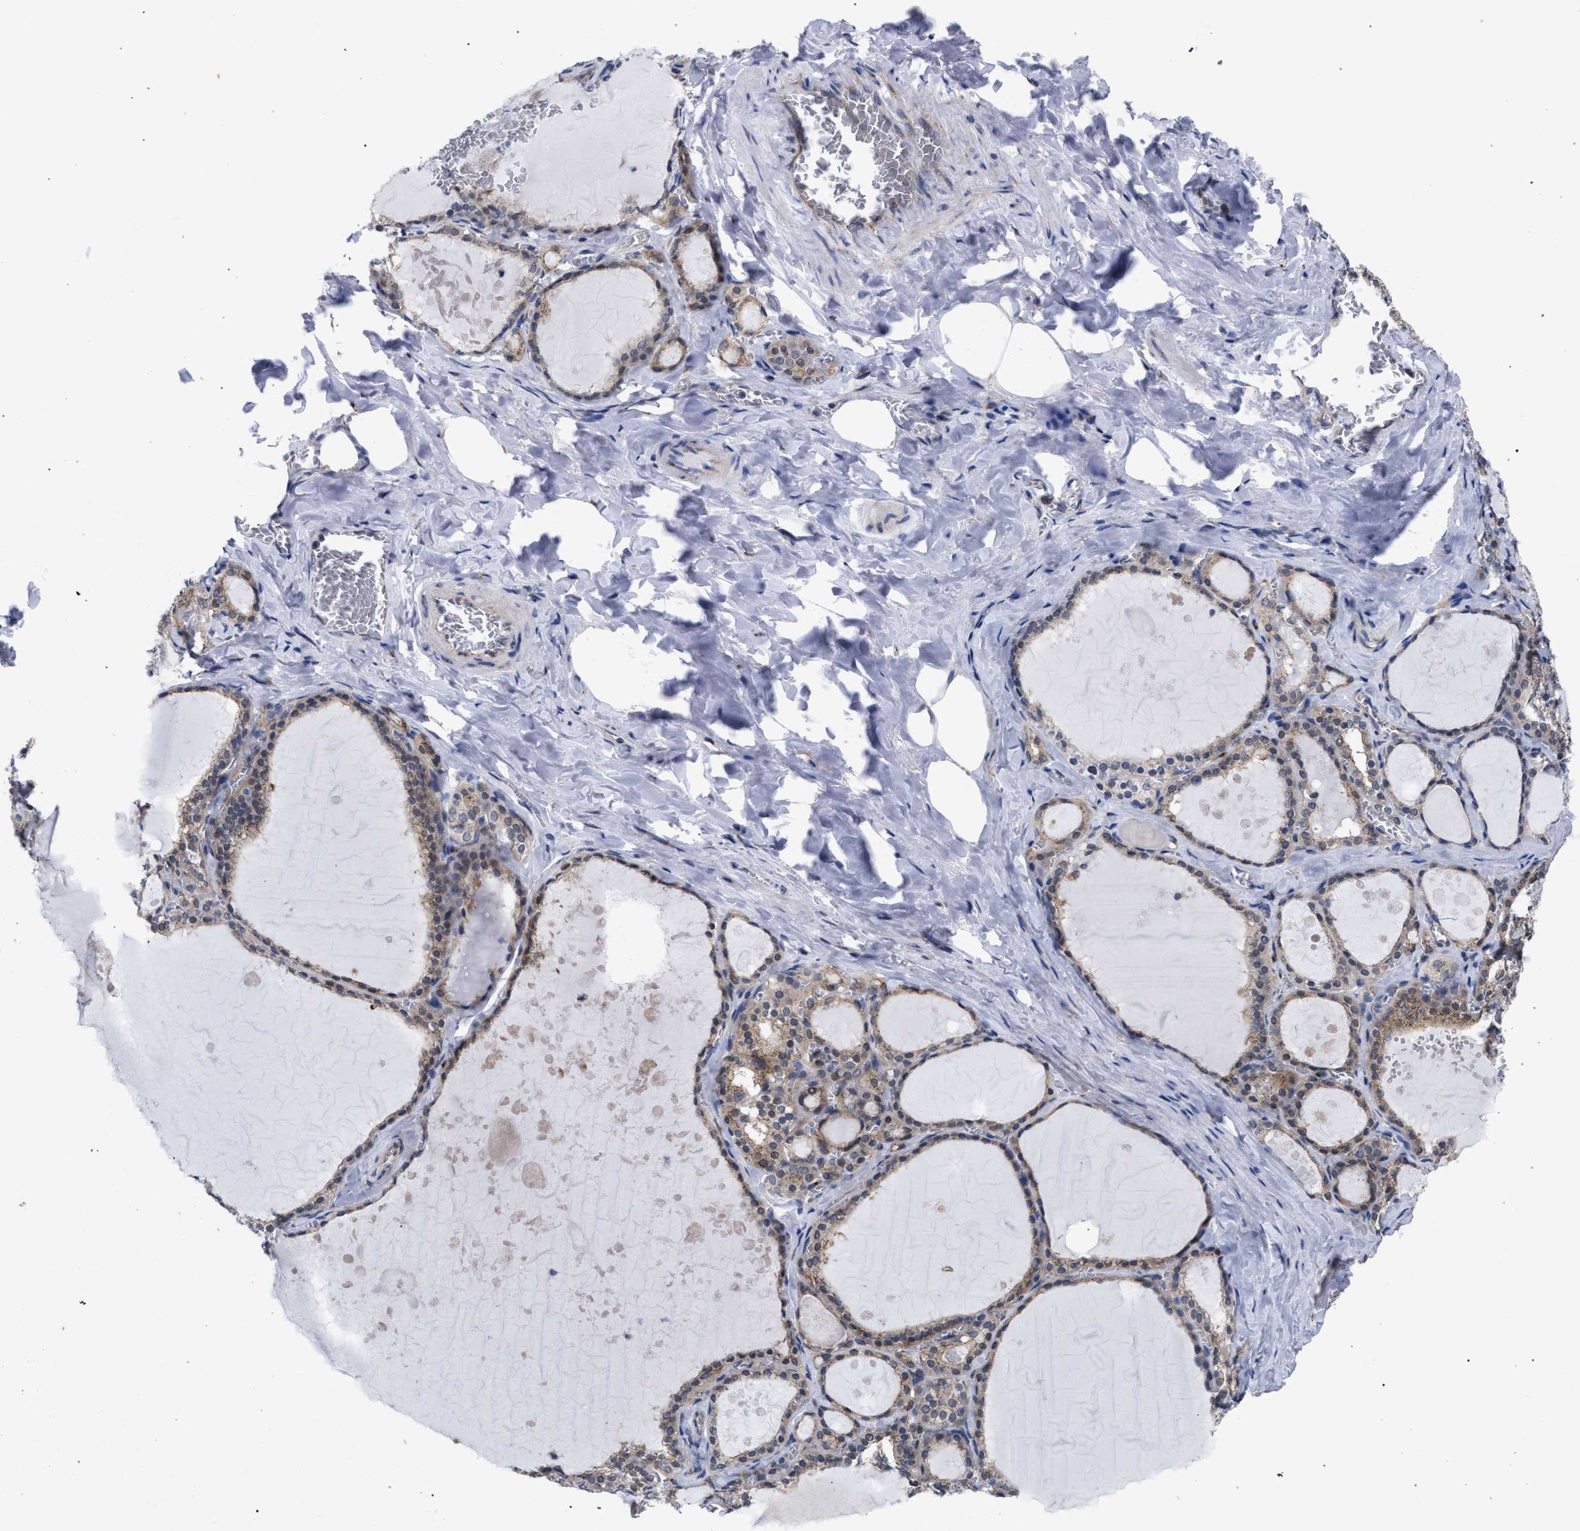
{"staining": {"intensity": "moderate", "quantity": ">75%", "location": "cytoplasmic/membranous"}, "tissue": "thyroid gland", "cell_type": "Glandular cells", "image_type": "normal", "snomed": [{"axis": "morphology", "description": "Normal tissue, NOS"}, {"axis": "topography", "description": "Thyroid gland"}], "caption": "Immunohistochemistry of unremarkable thyroid gland demonstrates medium levels of moderate cytoplasmic/membranous staining in about >75% of glandular cells. The protein of interest is shown in brown color, while the nuclei are stained blue.", "gene": "GOLGA2", "patient": {"sex": "male", "age": 56}}